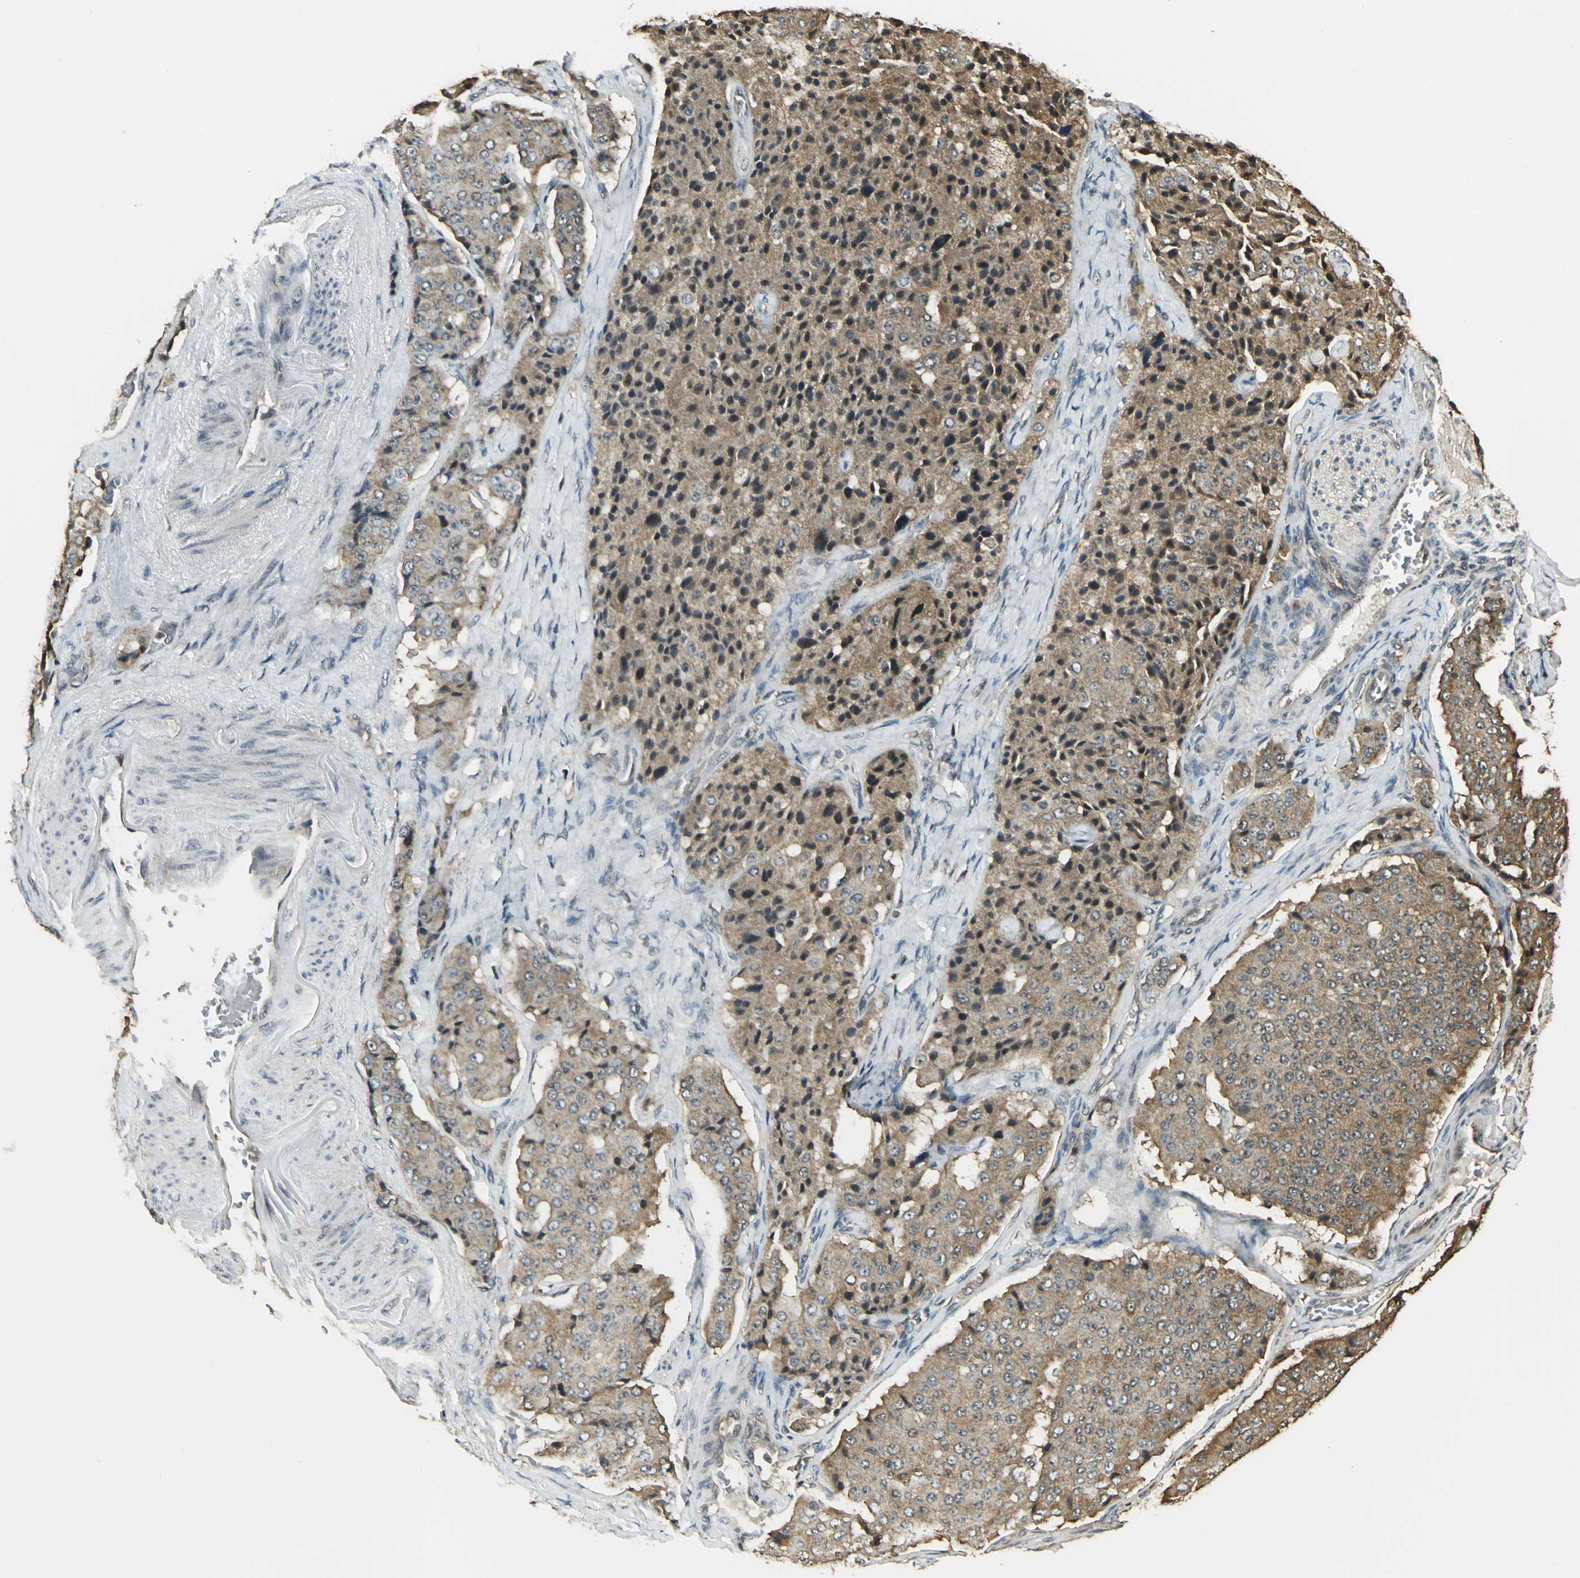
{"staining": {"intensity": "moderate", "quantity": ">75%", "location": "cytoplasmic/membranous"}, "tissue": "carcinoid", "cell_type": "Tumor cells", "image_type": "cancer", "snomed": [{"axis": "morphology", "description": "Carcinoid, malignant, NOS"}, {"axis": "topography", "description": "Colon"}], "caption": "Immunohistochemistry (DAB (3,3'-diaminobenzidine)) staining of carcinoid shows moderate cytoplasmic/membranous protein staining in about >75% of tumor cells.", "gene": "UCHL5", "patient": {"sex": "female", "age": 61}}